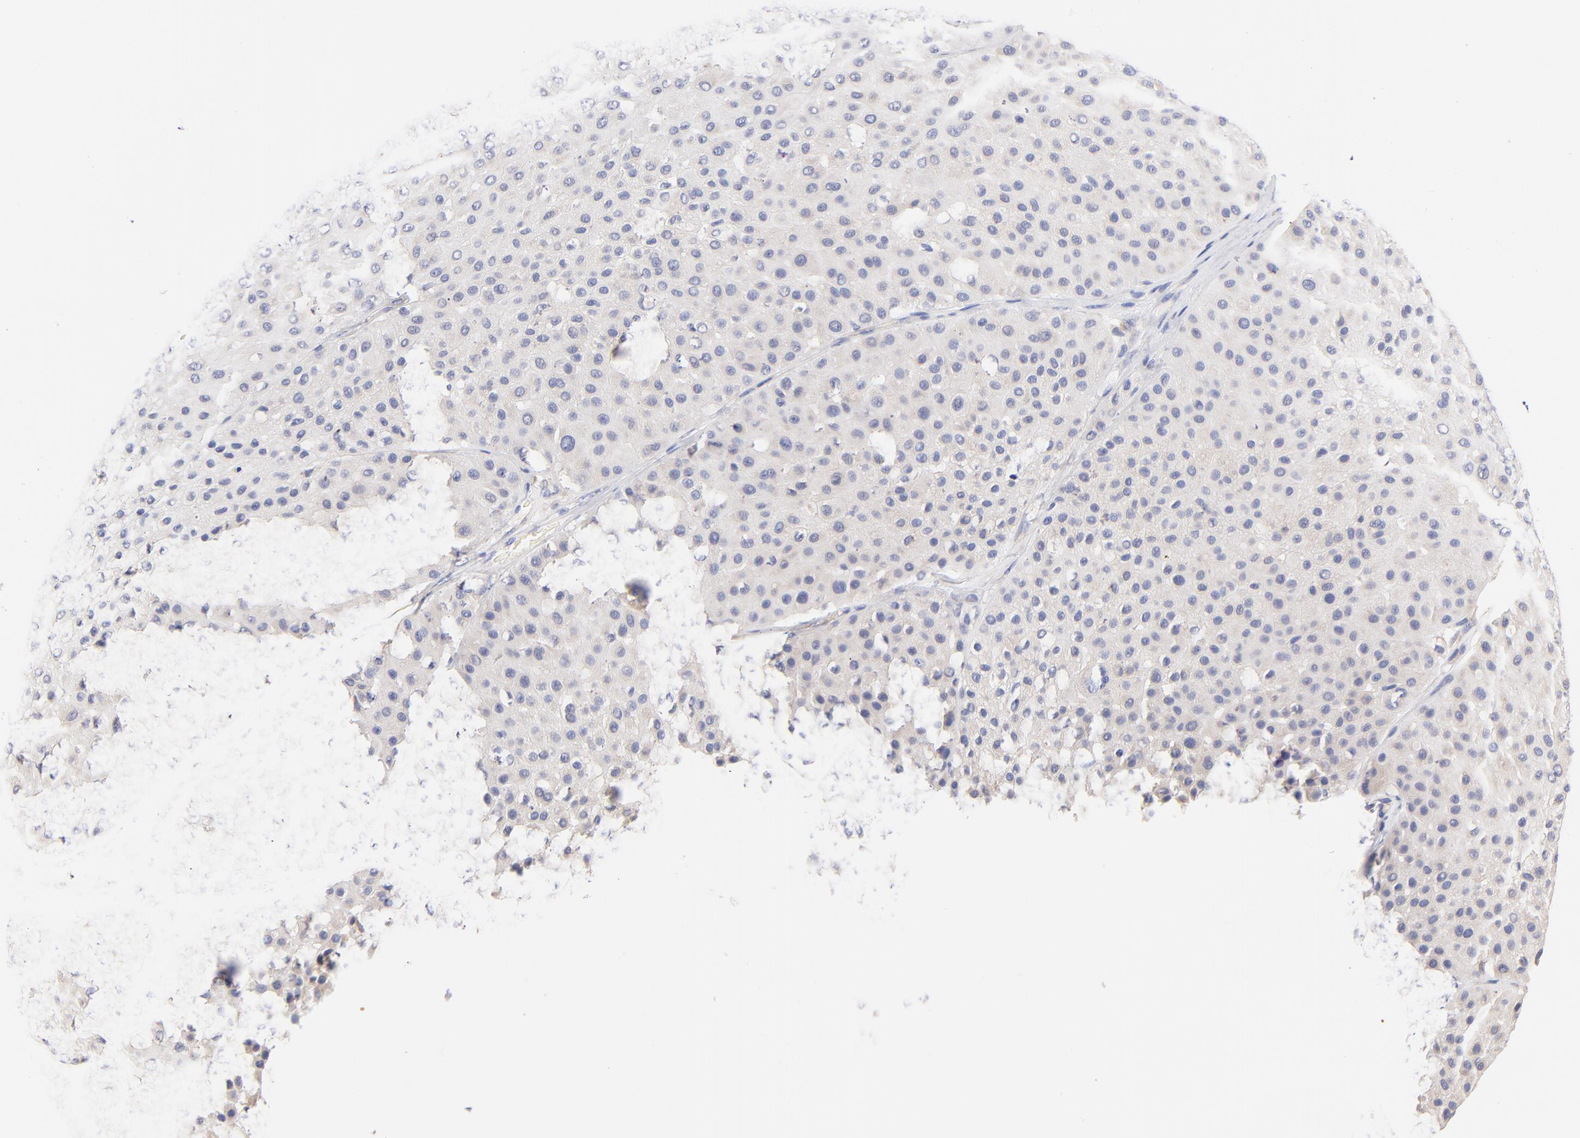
{"staining": {"intensity": "weak", "quantity": ">75%", "location": "cytoplasmic/membranous"}, "tissue": "melanoma", "cell_type": "Tumor cells", "image_type": "cancer", "snomed": [{"axis": "morphology", "description": "Normal tissue, NOS"}, {"axis": "morphology", "description": "Malignant melanoma, Metastatic site"}, {"axis": "topography", "description": "Skin"}], "caption": "About >75% of tumor cells in melanoma demonstrate weak cytoplasmic/membranous protein staining as visualized by brown immunohistochemical staining.", "gene": "TNFRSF13C", "patient": {"sex": "male", "age": 41}}